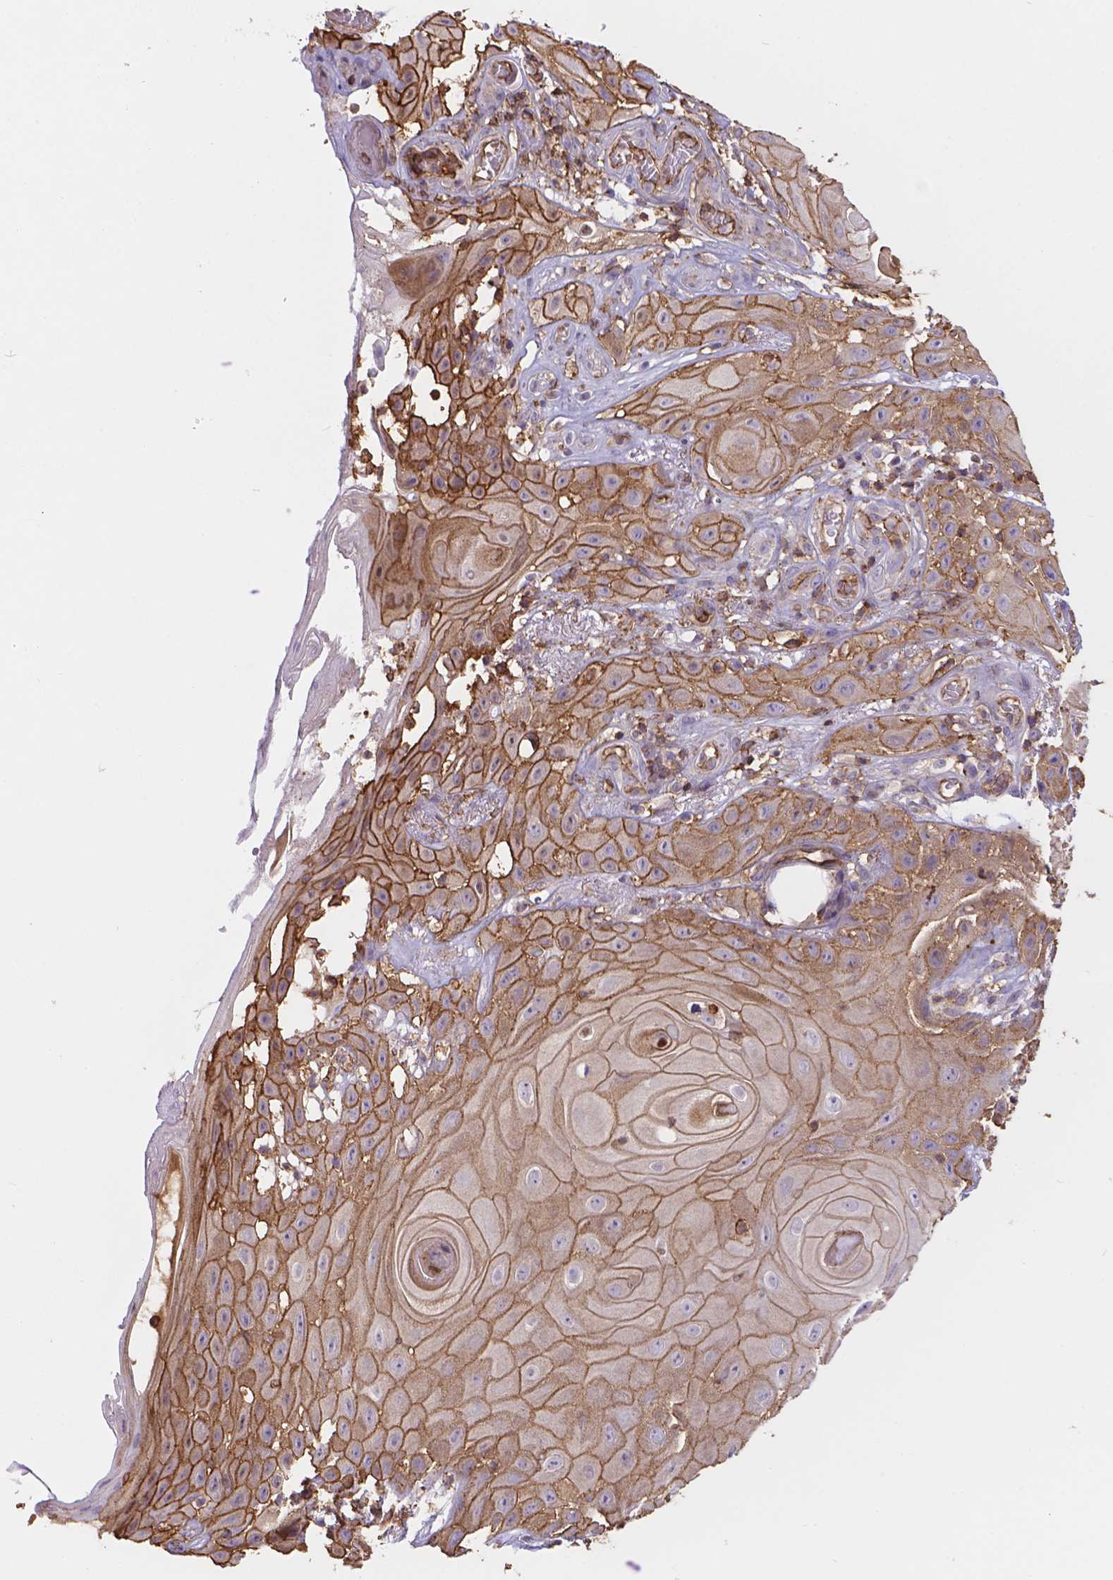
{"staining": {"intensity": "moderate", "quantity": ">75%", "location": "cytoplasmic/membranous"}, "tissue": "skin cancer", "cell_type": "Tumor cells", "image_type": "cancer", "snomed": [{"axis": "morphology", "description": "Squamous cell carcinoma, NOS"}, {"axis": "topography", "description": "Skin"}], "caption": "Protein staining exhibits moderate cytoplasmic/membranous expression in approximately >75% of tumor cells in skin cancer.", "gene": "DMWD", "patient": {"sex": "male", "age": 62}}